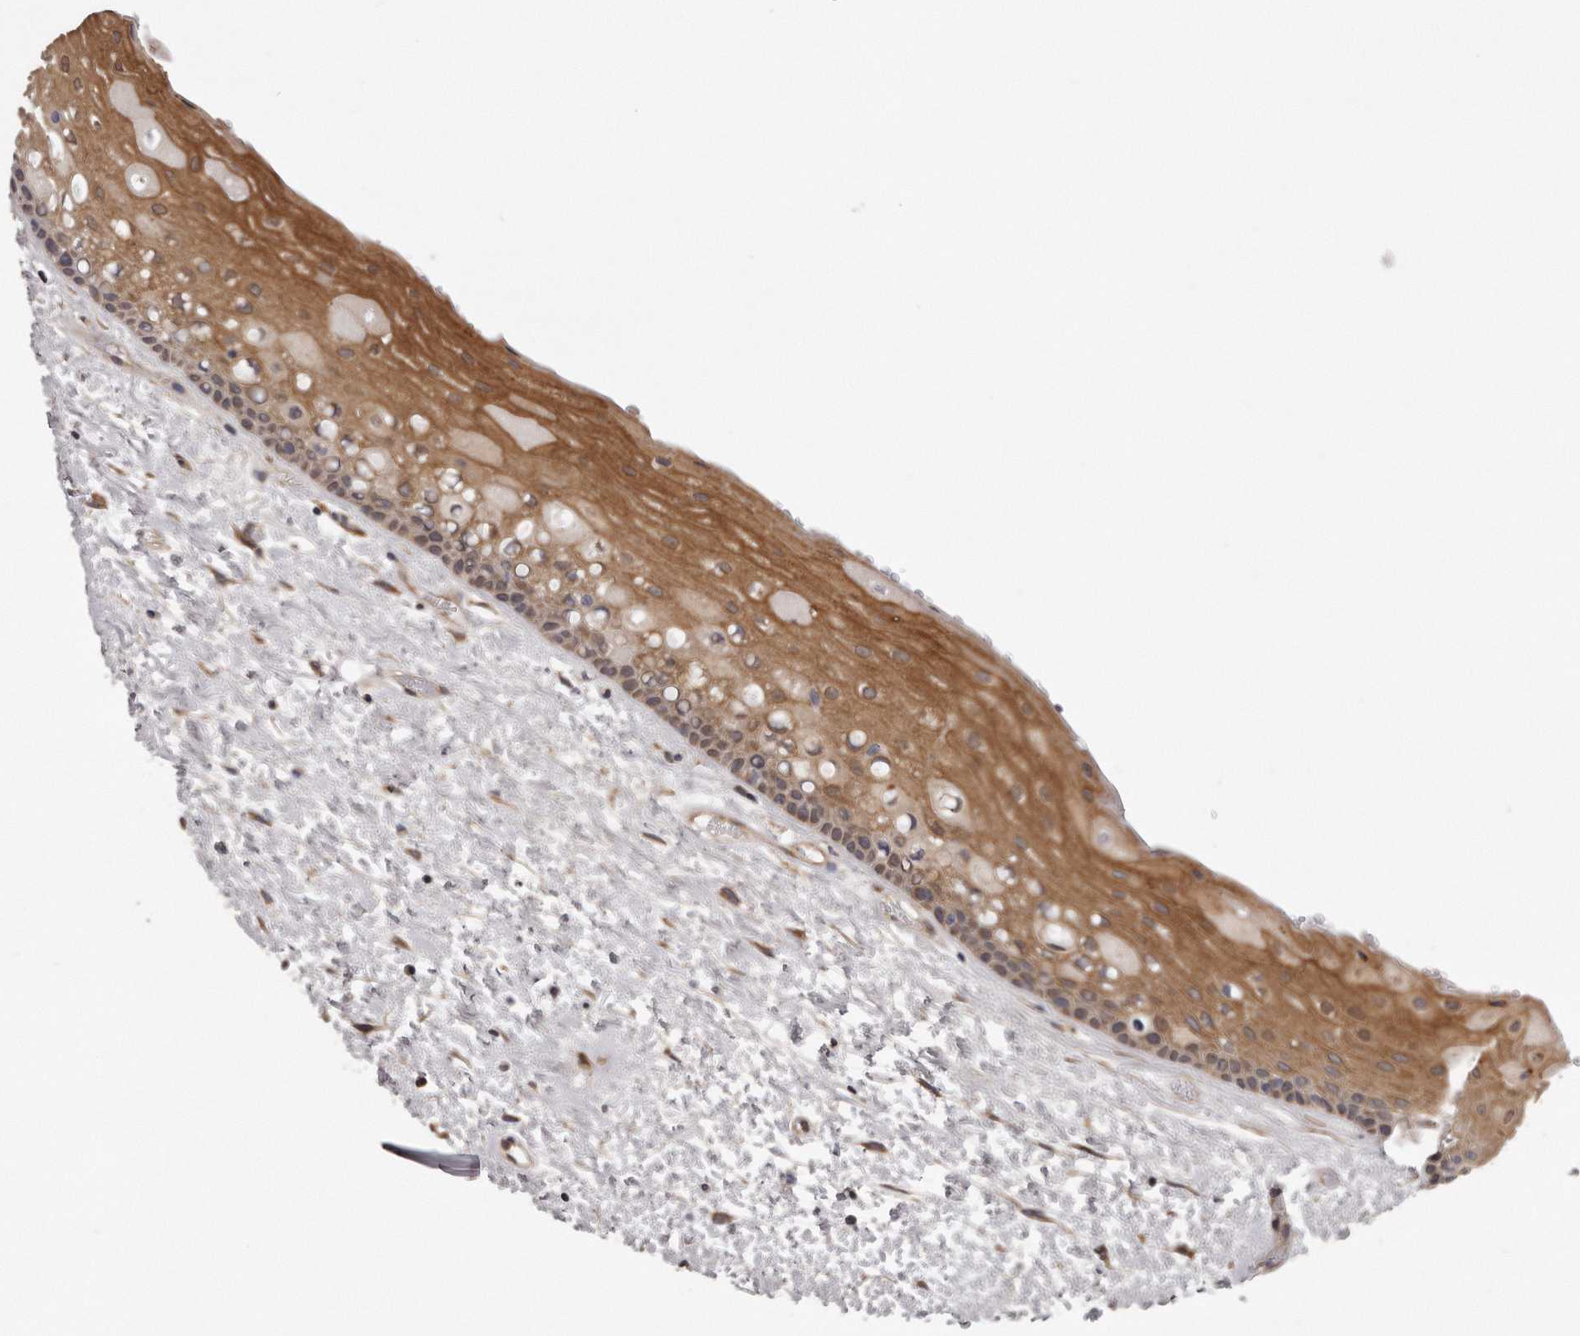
{"staining": {"intensity": "moderate", "quantity": ">75%", "location": "cytoplasmic/membranous"}, "tissue": "oral mucosa", "cell_type": "Squamous epithelial cells", "image_type": "normal", "snomed": [{"axis": "morphology", "description": "Normal tissue, NOS"}, {"axis": "topography", "description": "Oral tissue"}], "caption": "Immunohistochemical staining of normal human oral mucosa reveals >75% levels of moderate cytoplasmic/membranous protein positivity in about >75% of squamous epithelial cells. The staining was performed using DAB (3,3'-diaminobenzidine) to visualize the protein expression in brown, while the nuclei were stained in blue with hematoxylin (Magnification: 20x).", "gene": "ARMCX1", "patient": {"sex": "female", "age": 76}}